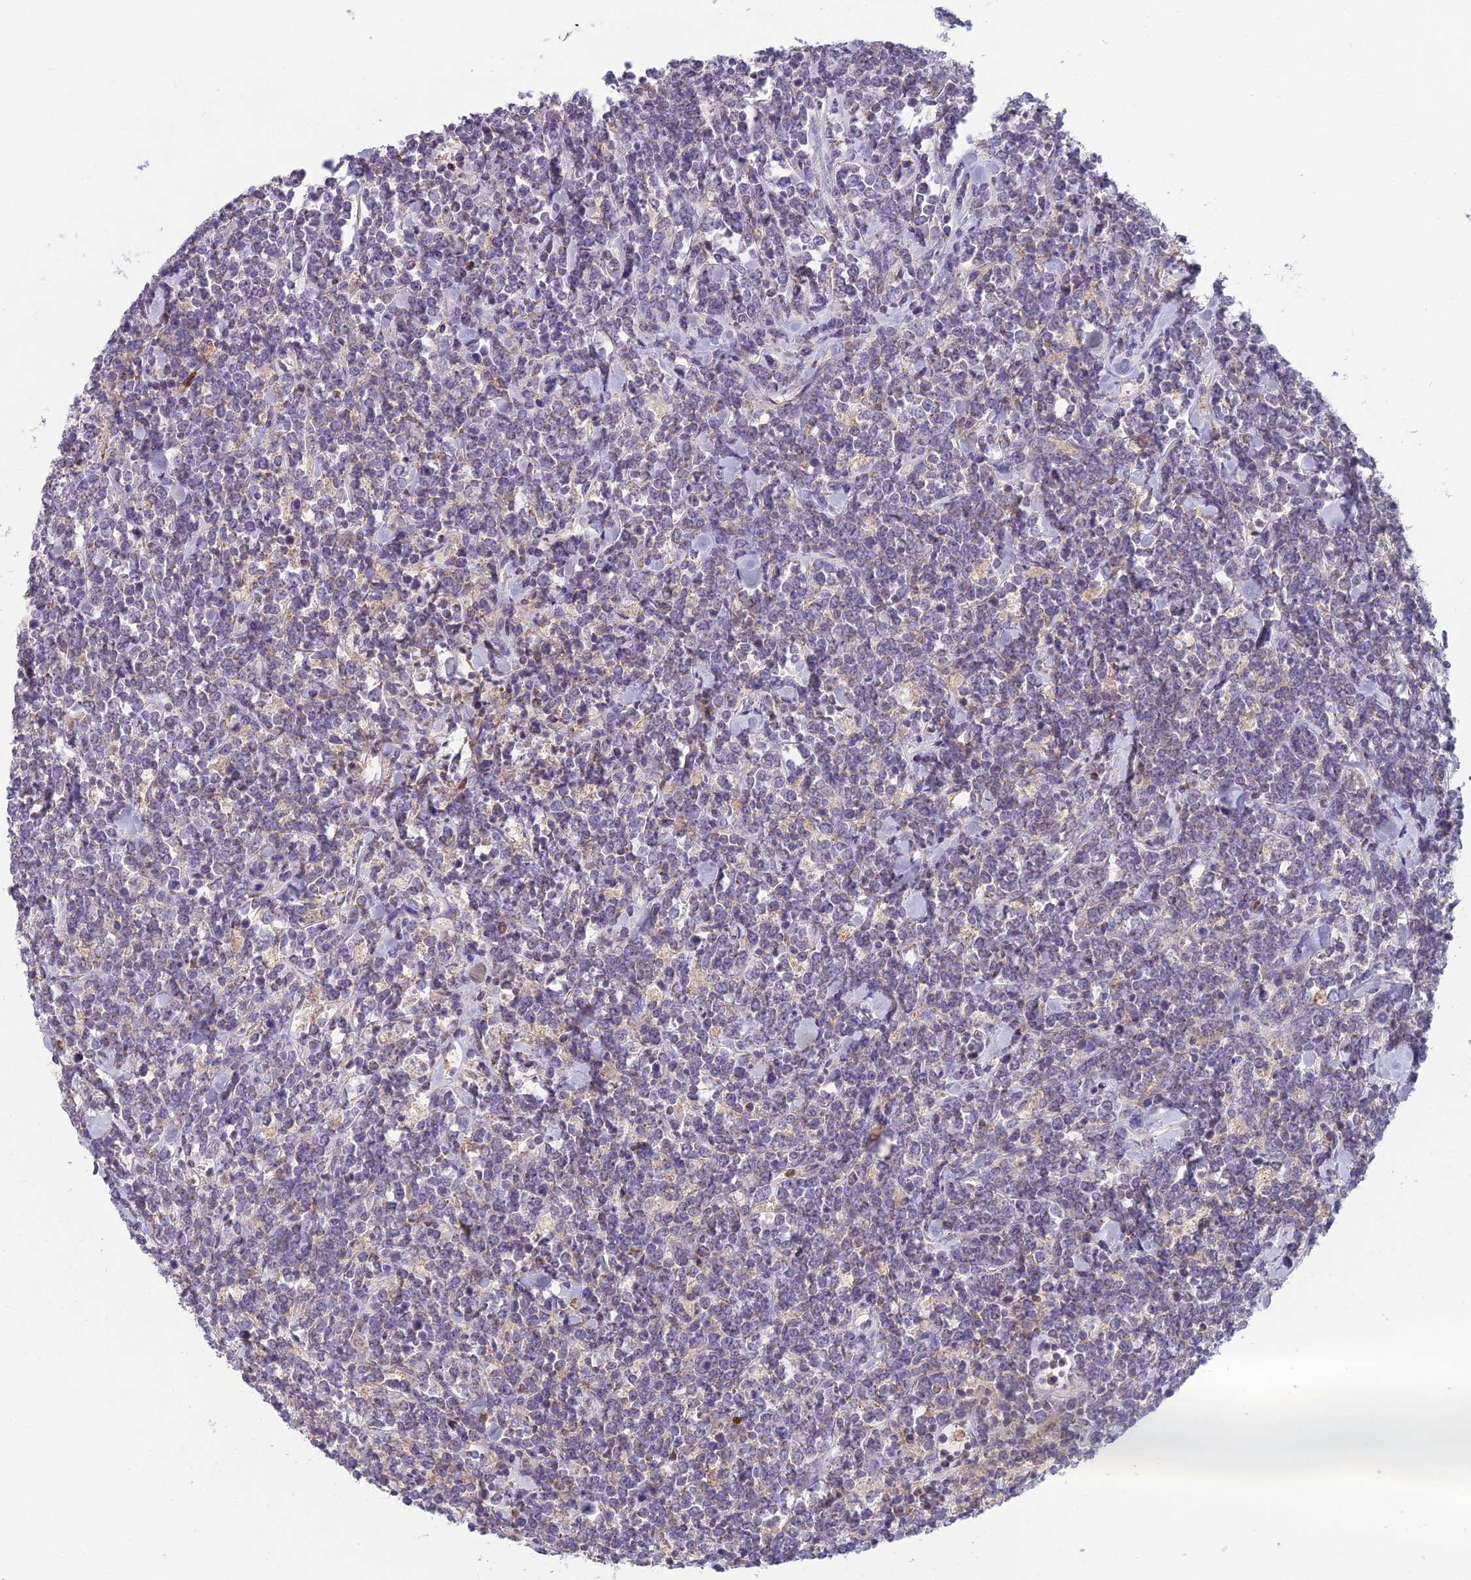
{"staining": {"intensity": "negative", "quantity": "none", "location": "none"}, "tissue": "lymphoma", "cell_type": "Tumor cells", "image_type": "cancer", "snomed": [{"axis": "morphology", "description": "Malignant lymphoma, non-Hodgkin's type, High grade"}, {"axis": "topography", "description": "Small intestine"}], "caption": "Lymphoma stained for a protein using immunohistochemistry (IHC) shows no positivity tumor cells.", "gene": "ENSG00000188897", "patient": {"sex": "male", "age": 8}}